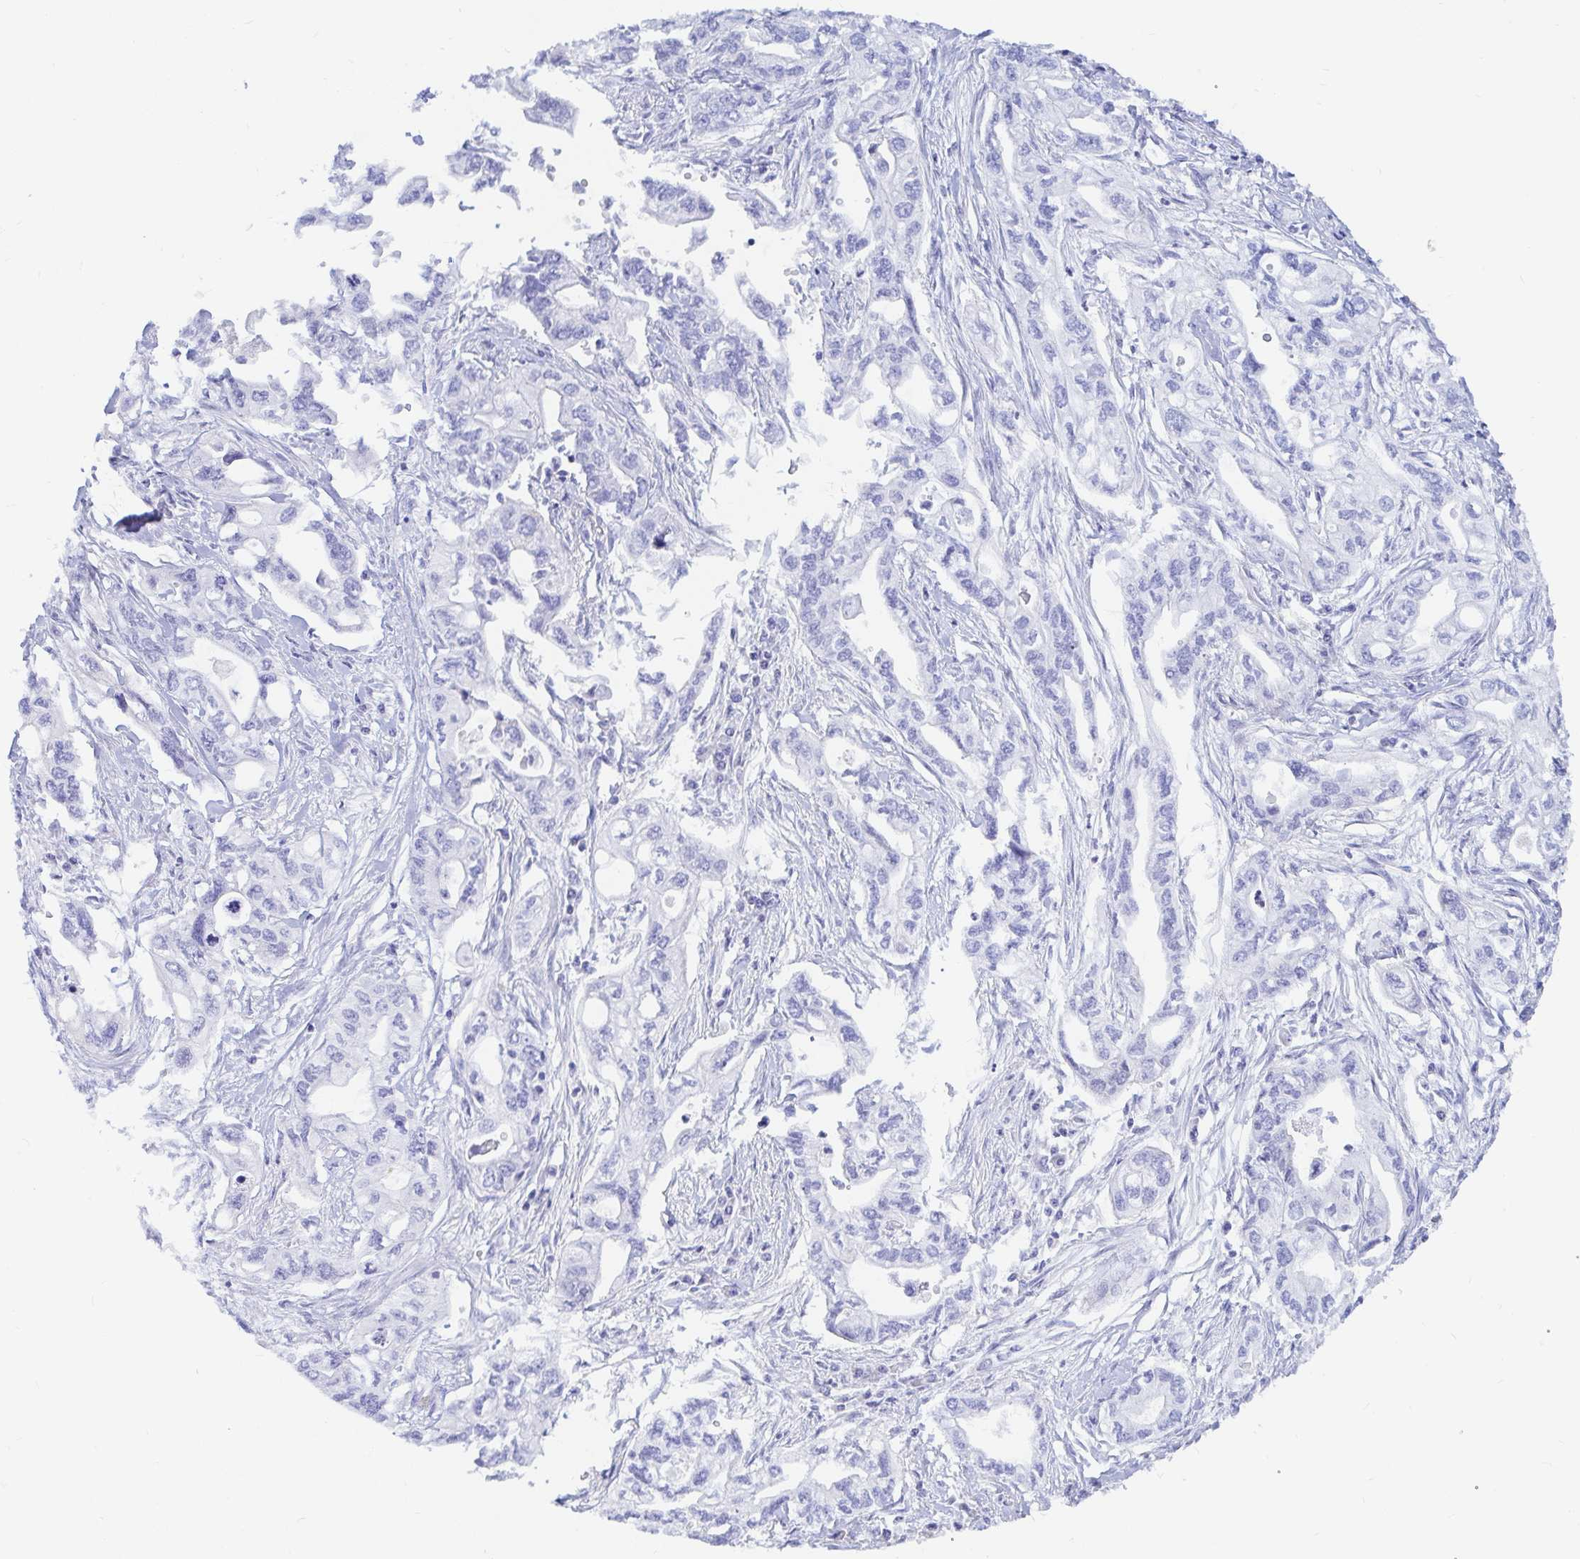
{"staining": {"intensity": "negative", "quantity": "none", "location": "none"}, "tissue": "pancreatic cancer", "cell_type": "Tumor cells", "image_type": "cancer", "snomed": [{"axis": "morphology", "description": "Adenocarcinoma, NOS"}, {"axis": "topography", "description": "Pancreas"}], "caption": "Tumor cells show no significant protein staining in pancreatic adenocarcinoma.", "gene": "NR2E1", "patient": {"sex": "male", "age": 68}}